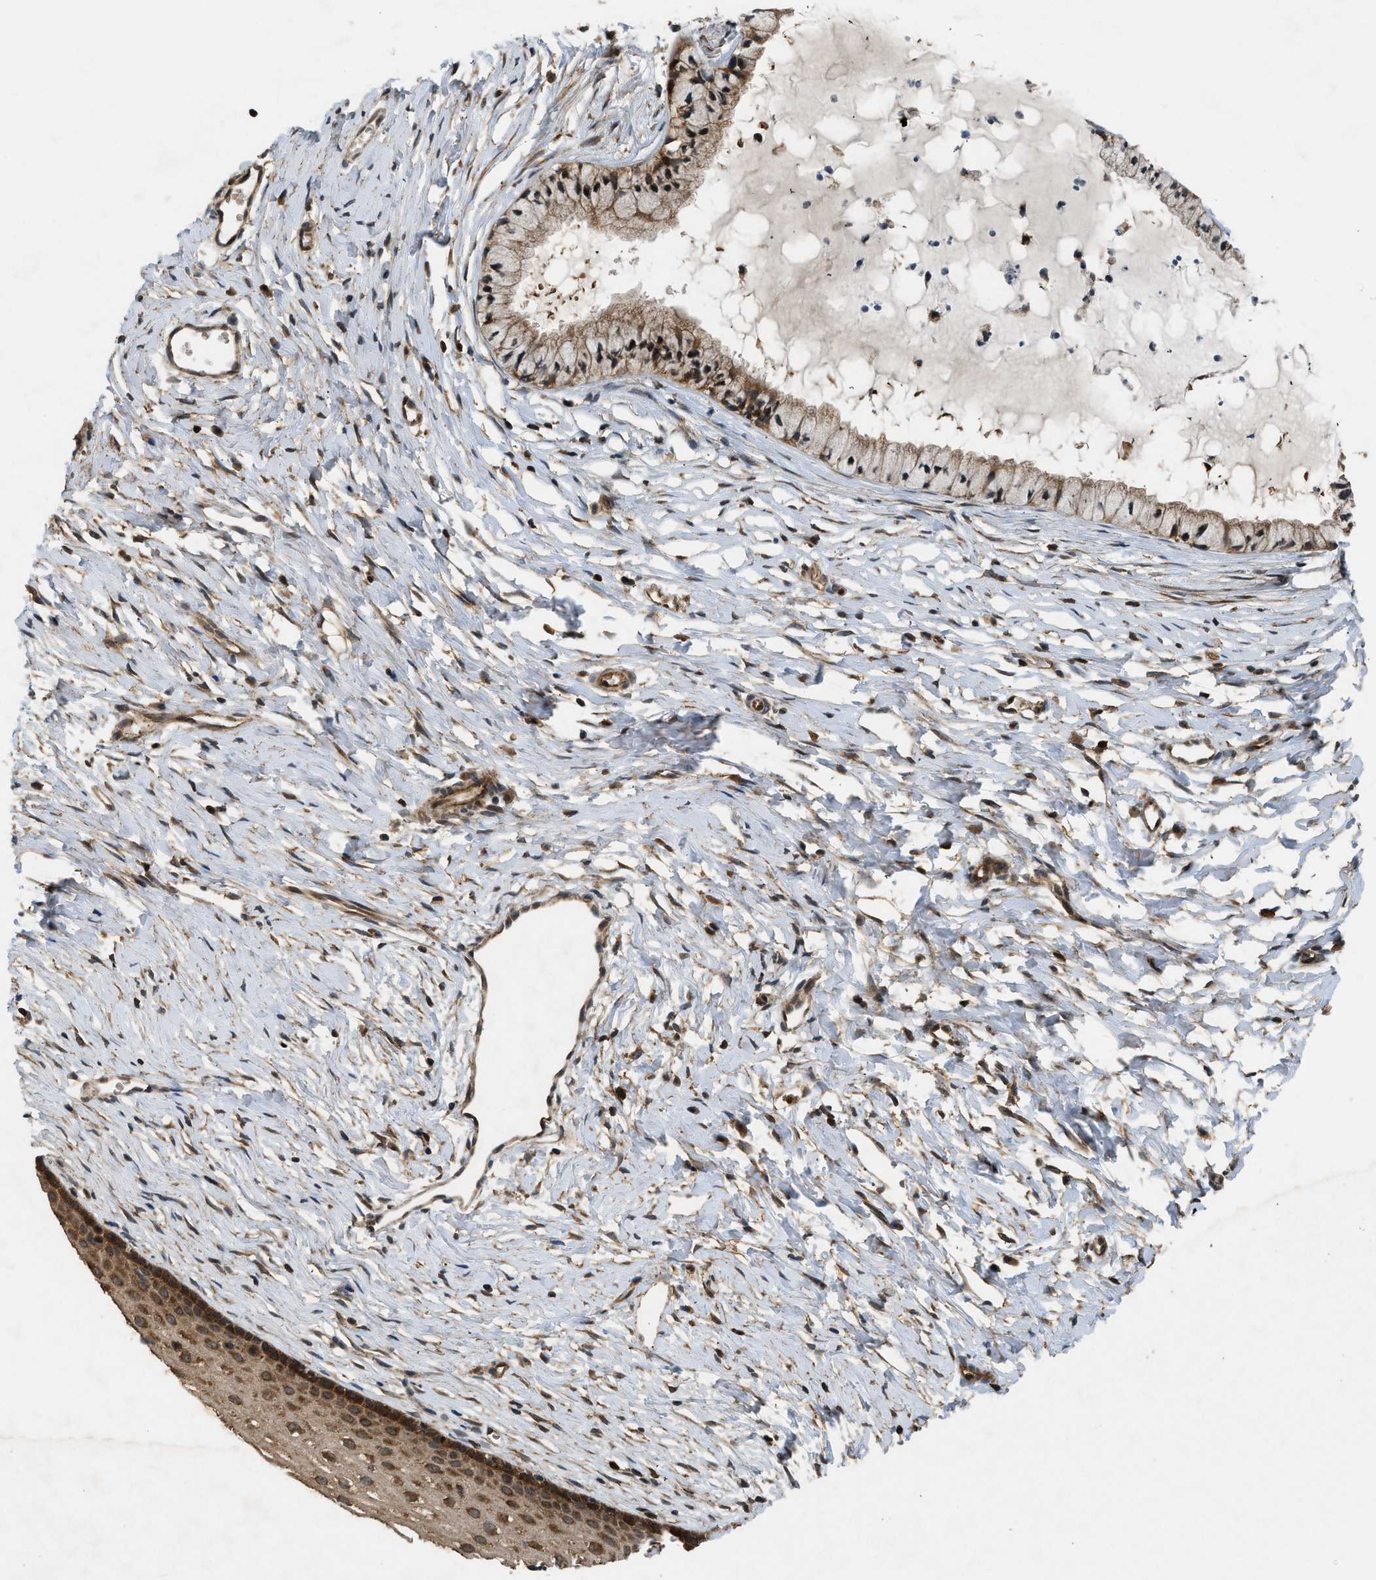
{"staining": {"intensity": "strong", "quantity": "25%-75%", "location": "cytoplasmic/membranous"}, "tissue": "cervix", "cell_type": "Glandular cells", "image_type": "normal", "snomed": [{"axis": "morphology", "description": "Normal tissue, NOS"}, {"axis": "topography", "description": "Cervix"}], "caption": "Cervix stained with immunohistochemistry shows strong cytoplasmic/membranous expression in approximately 25%-75% of glandular cells. (brown staining indicates protein expression, while blue staining denotes nuclei).", "gene": "OXSR1", "patient": {"sex": "female", "age": 46}}